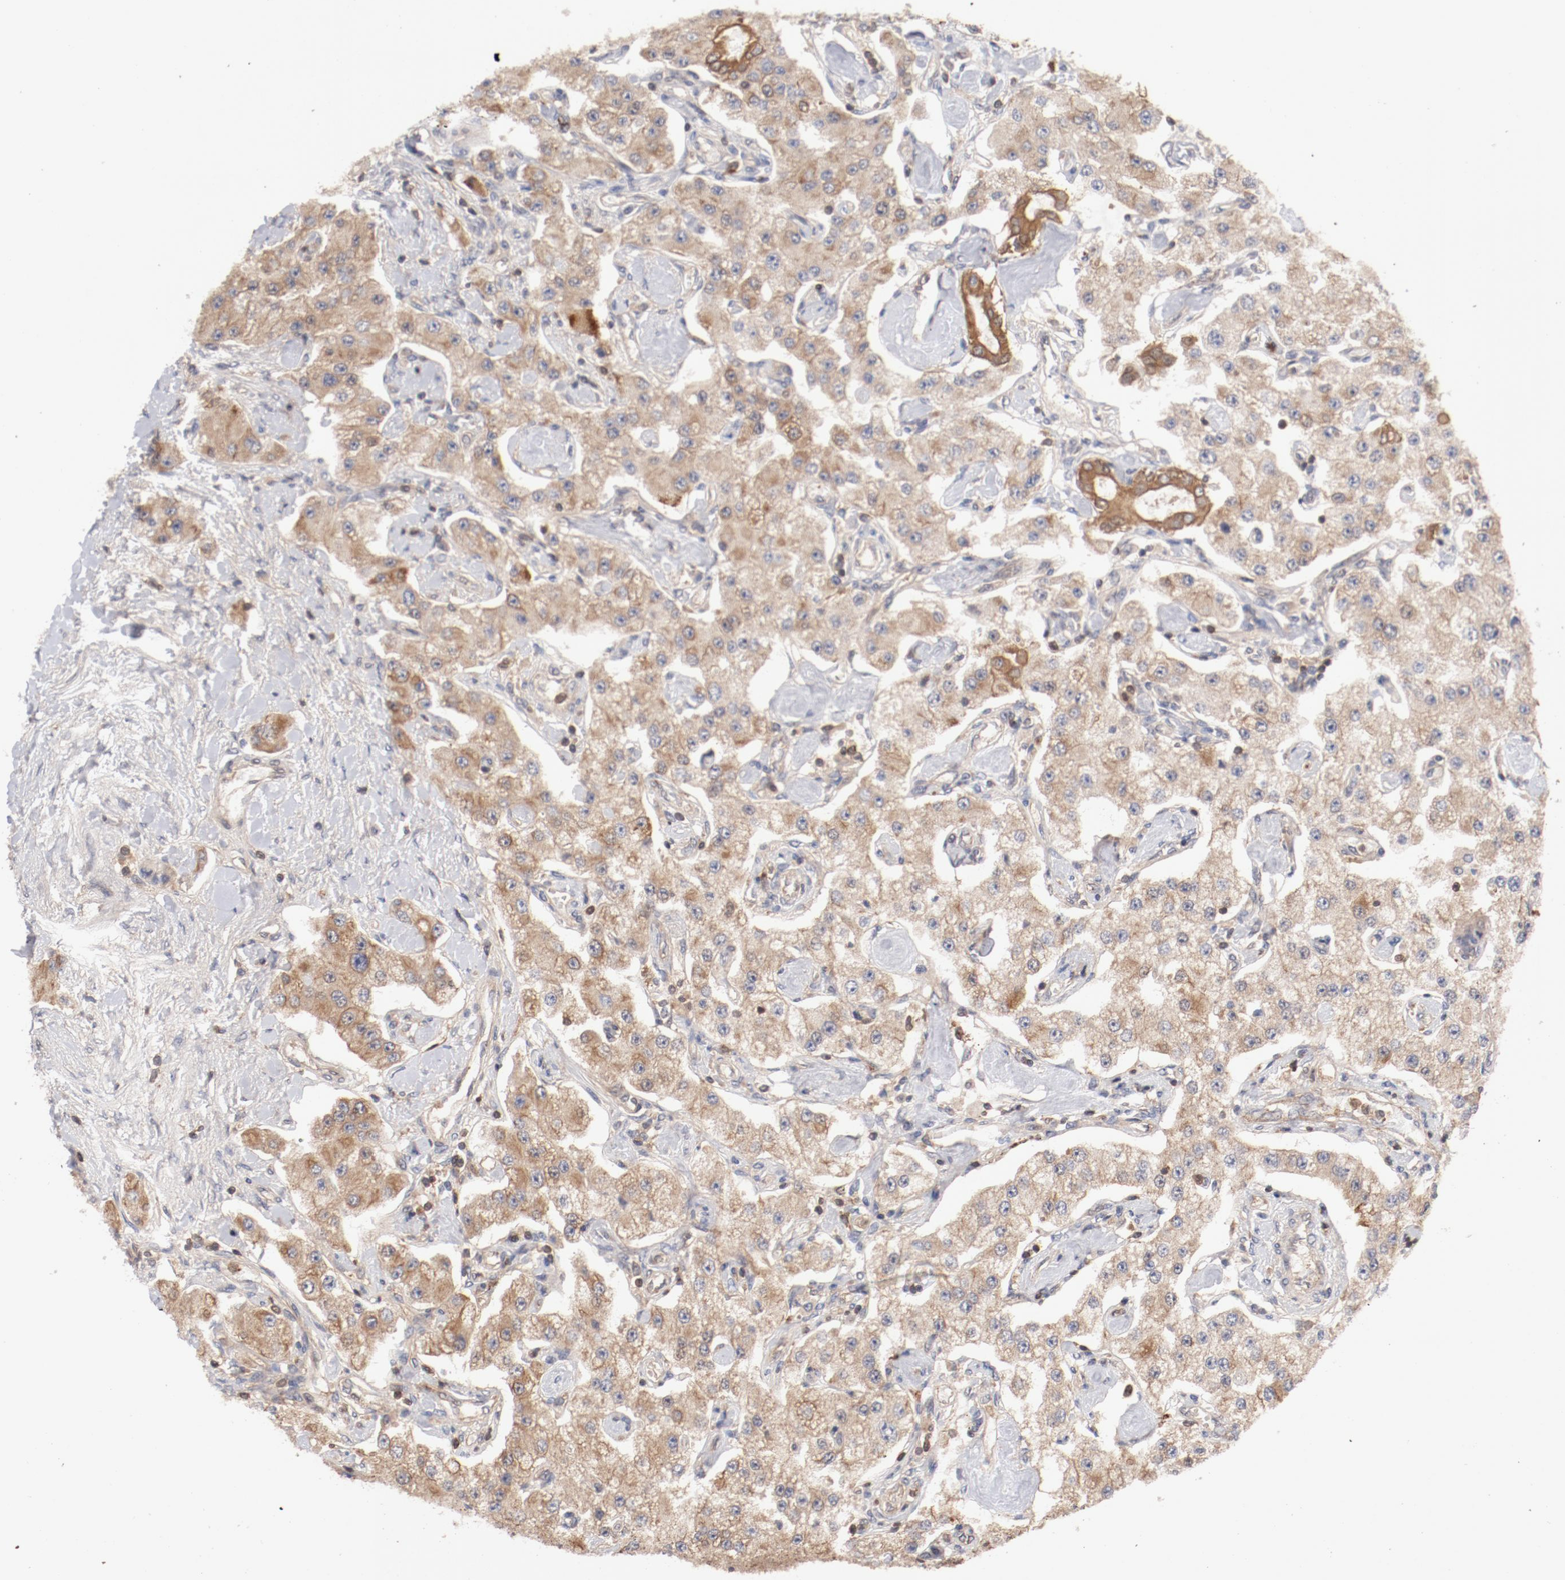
{"staining": {"intensity": "moderate", "quantity": ">75%", "location": "cytoplasmic/membranous"}, "tissue": "carcinoid", "cell_type": "Tumor cells", "image_type": "cancer", "snomed": [{"axis": "morphology", "description": "Carcinoid, malignant, NOS"}, {"axis": "topography", "description": "Pancreas"}], "caption": "Carcinoid (malignant) stained with DAB (3,3'-diaminobenzidine) immunohistochemistry (IHC) shows medium levels of moderate cytoplasmic/membranous staining in about >75% of tumor cells.", "gene": "GUF1", "patient": {"sex": "male", "age": 41}}